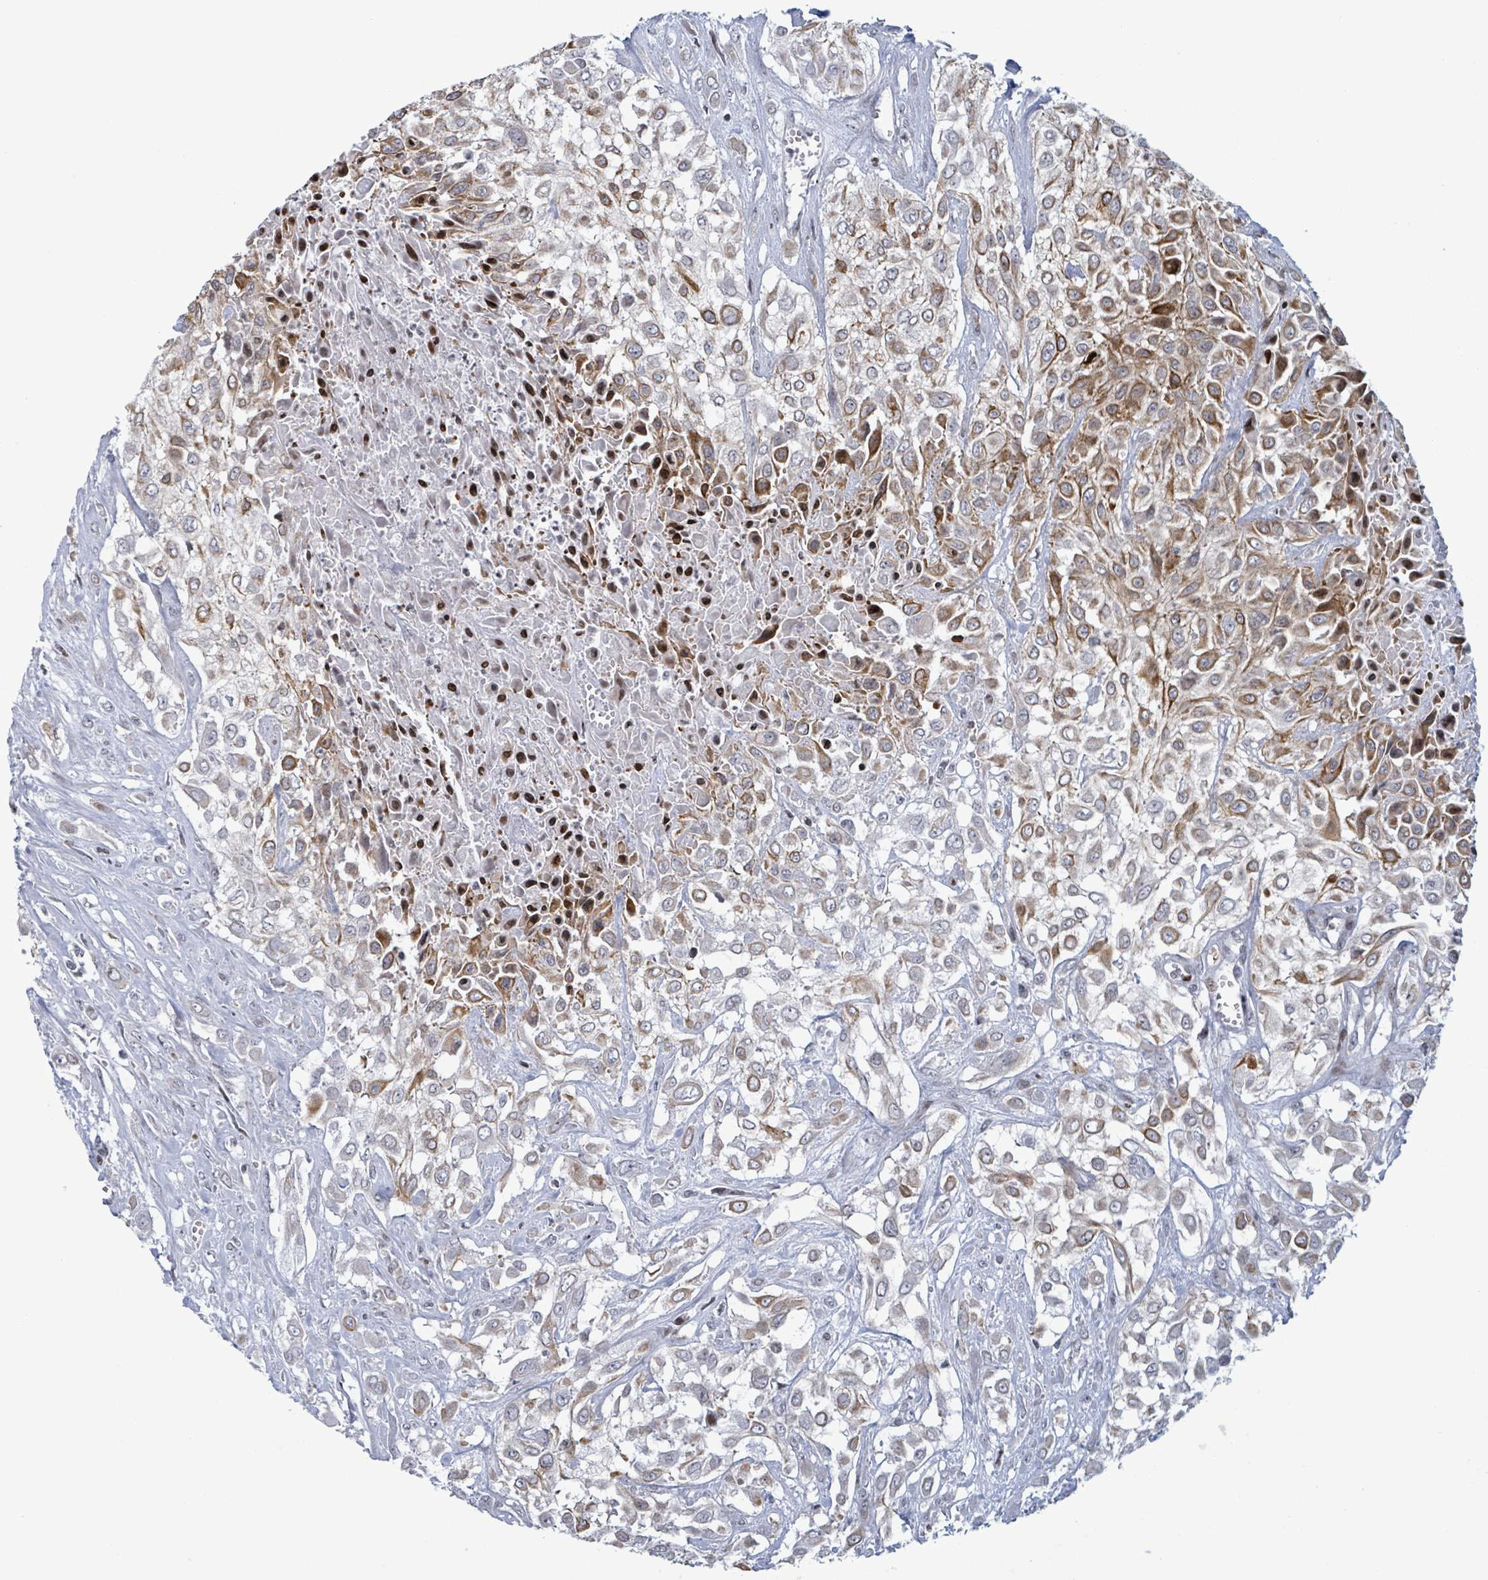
{"staining": {"intensity": "moderate", "quantity": "25%-75%", "location": "cytoplasmic/membranous"}, "tissue": "urothelial cancer", "cell_type": "Tumor cells", "image_type": "cancer", "snomed": [{"axis": "morphology", "description": "Urothelial carcinoma, High grade"}, {"axis": "topography", "description": "Urinary bladder"}], "caption": "This histopathology image exhibits high-grade urothelial carcinoma stained with IHC to label a protein in brown. The cytoplasmic/membranous of tumor cells show moderate positivity for the protein. Nuclei are counter-stained blue.", "gene": "FNDC4", "patient": {"sex": "male", "age": 57}}